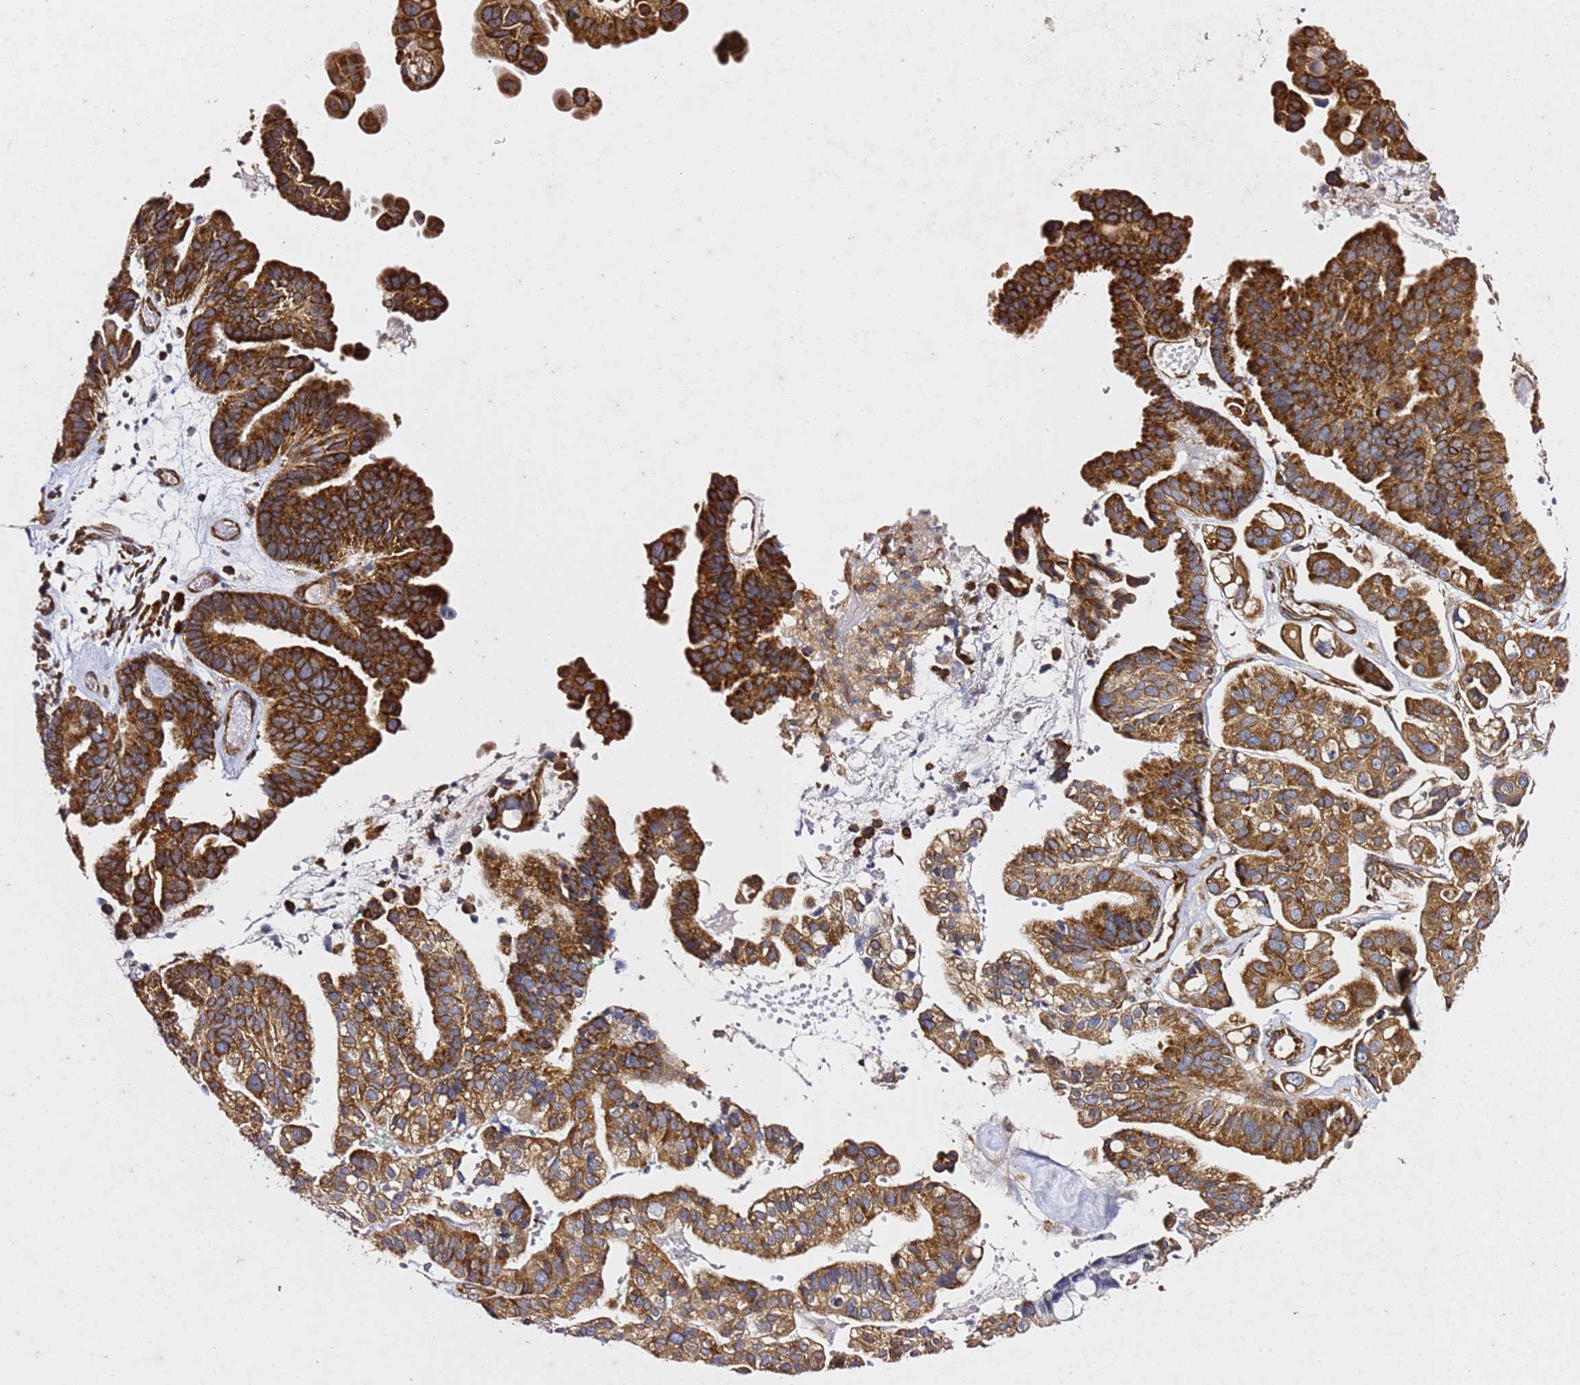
{"staining": {"intensity": "strong", "quantity": ">75%", "location": "cytoplasmic/membranous"}, "tissue": "ovarian cancer", "cell_type": "Tumor cells", "image_type": "cancer", "snomed": [{"axis": "morphology", "description": "Cystadenocarcinoma, serous, NOS"}, {"axis": "topography", "description": "Ovary"}], "caption": "Protein staining demonstrates strong cytoplasmic/membranous expression in approximately >75% of tumor cells in ovarian serous cystadenocarcinoma.", "gene": "TPST1", "patient": {"sex": "female", "age": 56}}